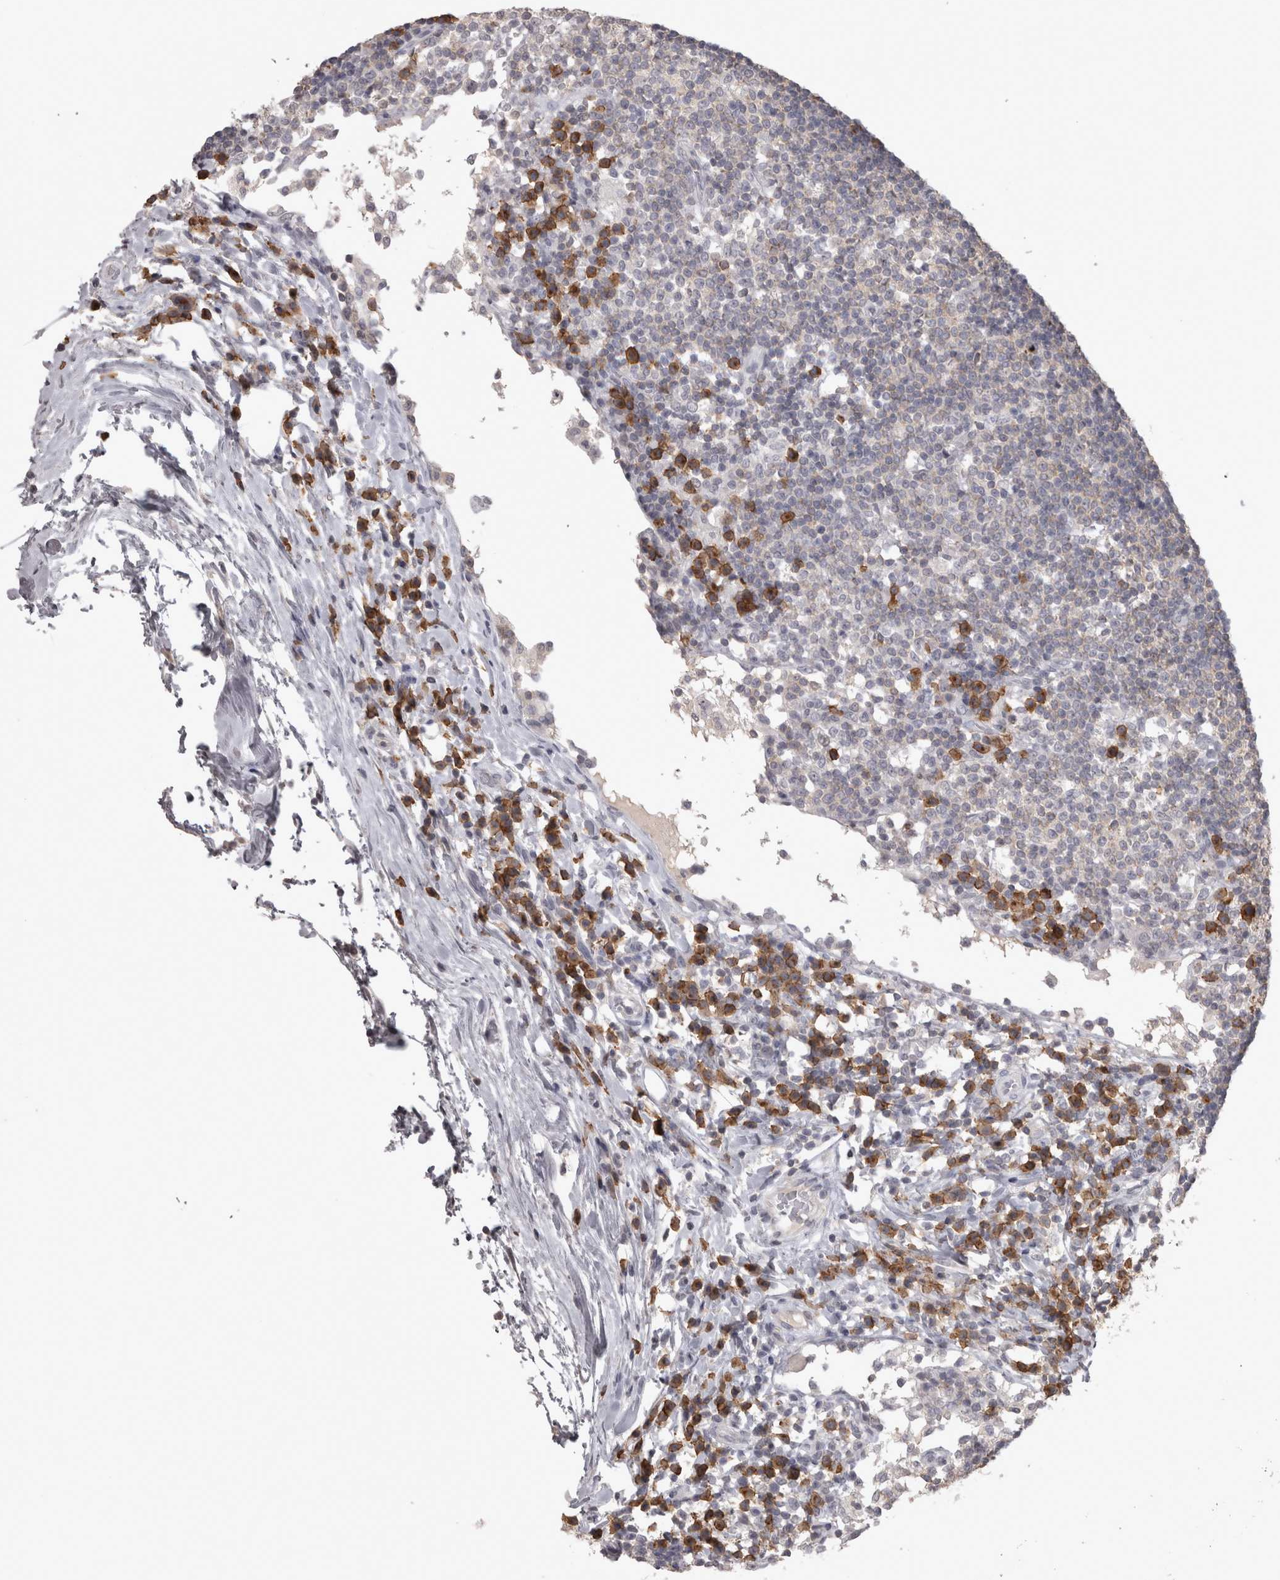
{"staining": {"intensity": "negative", "quantity": "none", "location": "none"}, "tissue": "lymph node", "cell_type": "Germinal center cells", "image_type": "normal", "snomed": [{"axis": "morphology", "description": "Normal tissue, NOS"}, {"axis": "topography", "description": "Lymph node"}], "caption": "This is a image of immunohistochemistry staining of unremarkable lymph node, which shows no positivity in germinal center cells. (Brightfield microscopy of DAB IHC at high magnification).", "gene": "LAX1", "patient": {"sex": "female", "age": 53}}